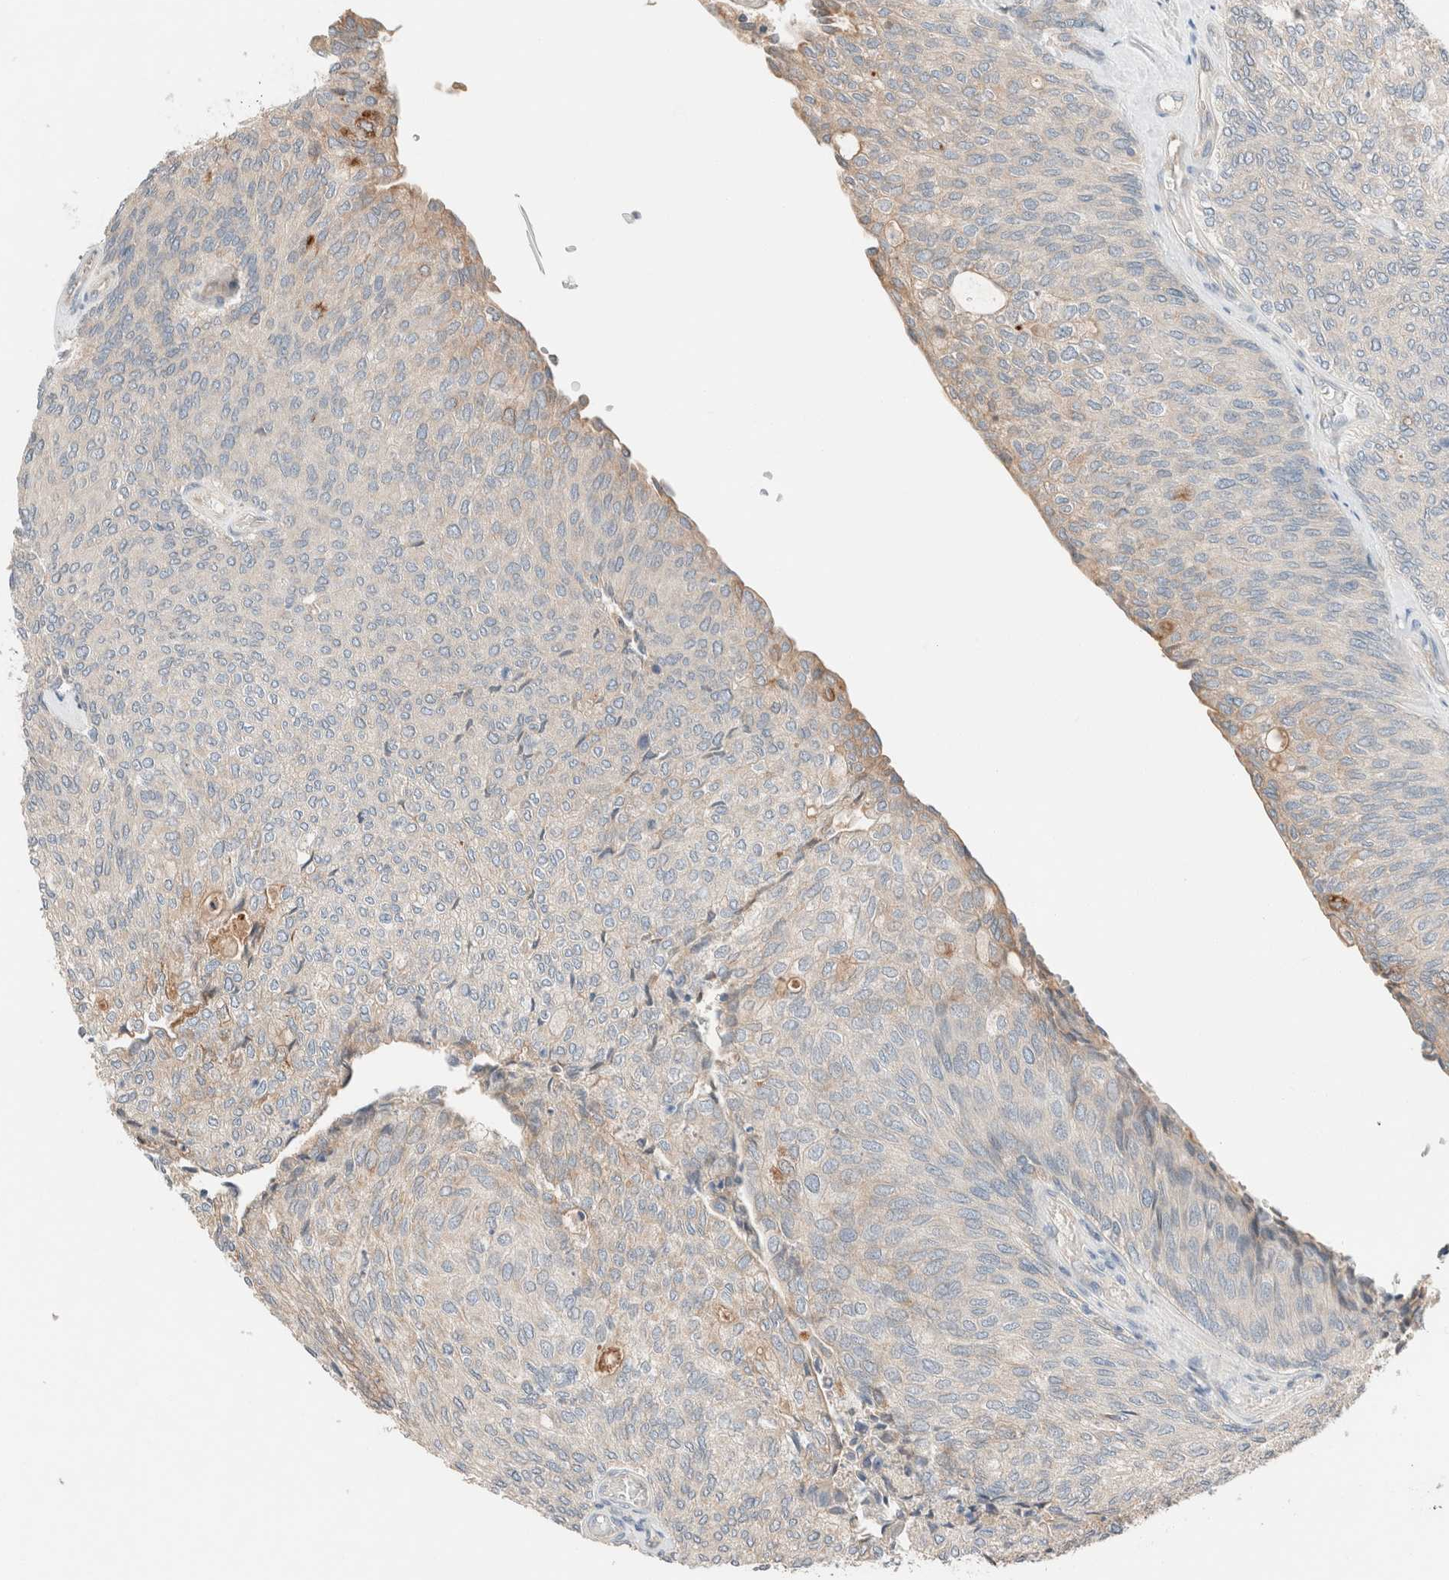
{"staining": {"intensity": "moderate", "quantity": "<25%", "location": "cytoplasmic/membranous"}, "tissue": "urothelial cancer", "cell_type": "Tumor cells", "image_type": "cancer", "snomed": [{"axis": "morphology", "description": "Urothelial carcinoma, Low grade"}, {"axis": "topography", "description": "Urinary bladder"}], "caption": "Immunohistochemistry (IHC) photomicrograph of neoplastic tissue: urothelial cancer stained using immunohistochemistry displays low levels of moderate protein expression localized specifically in the cytoplasmic/membranous of tumor cells, appearing as a cytoplasmic/membranous brown color.", "gene": "PCM1", "patient": {"sex": "female", "age": 79}}